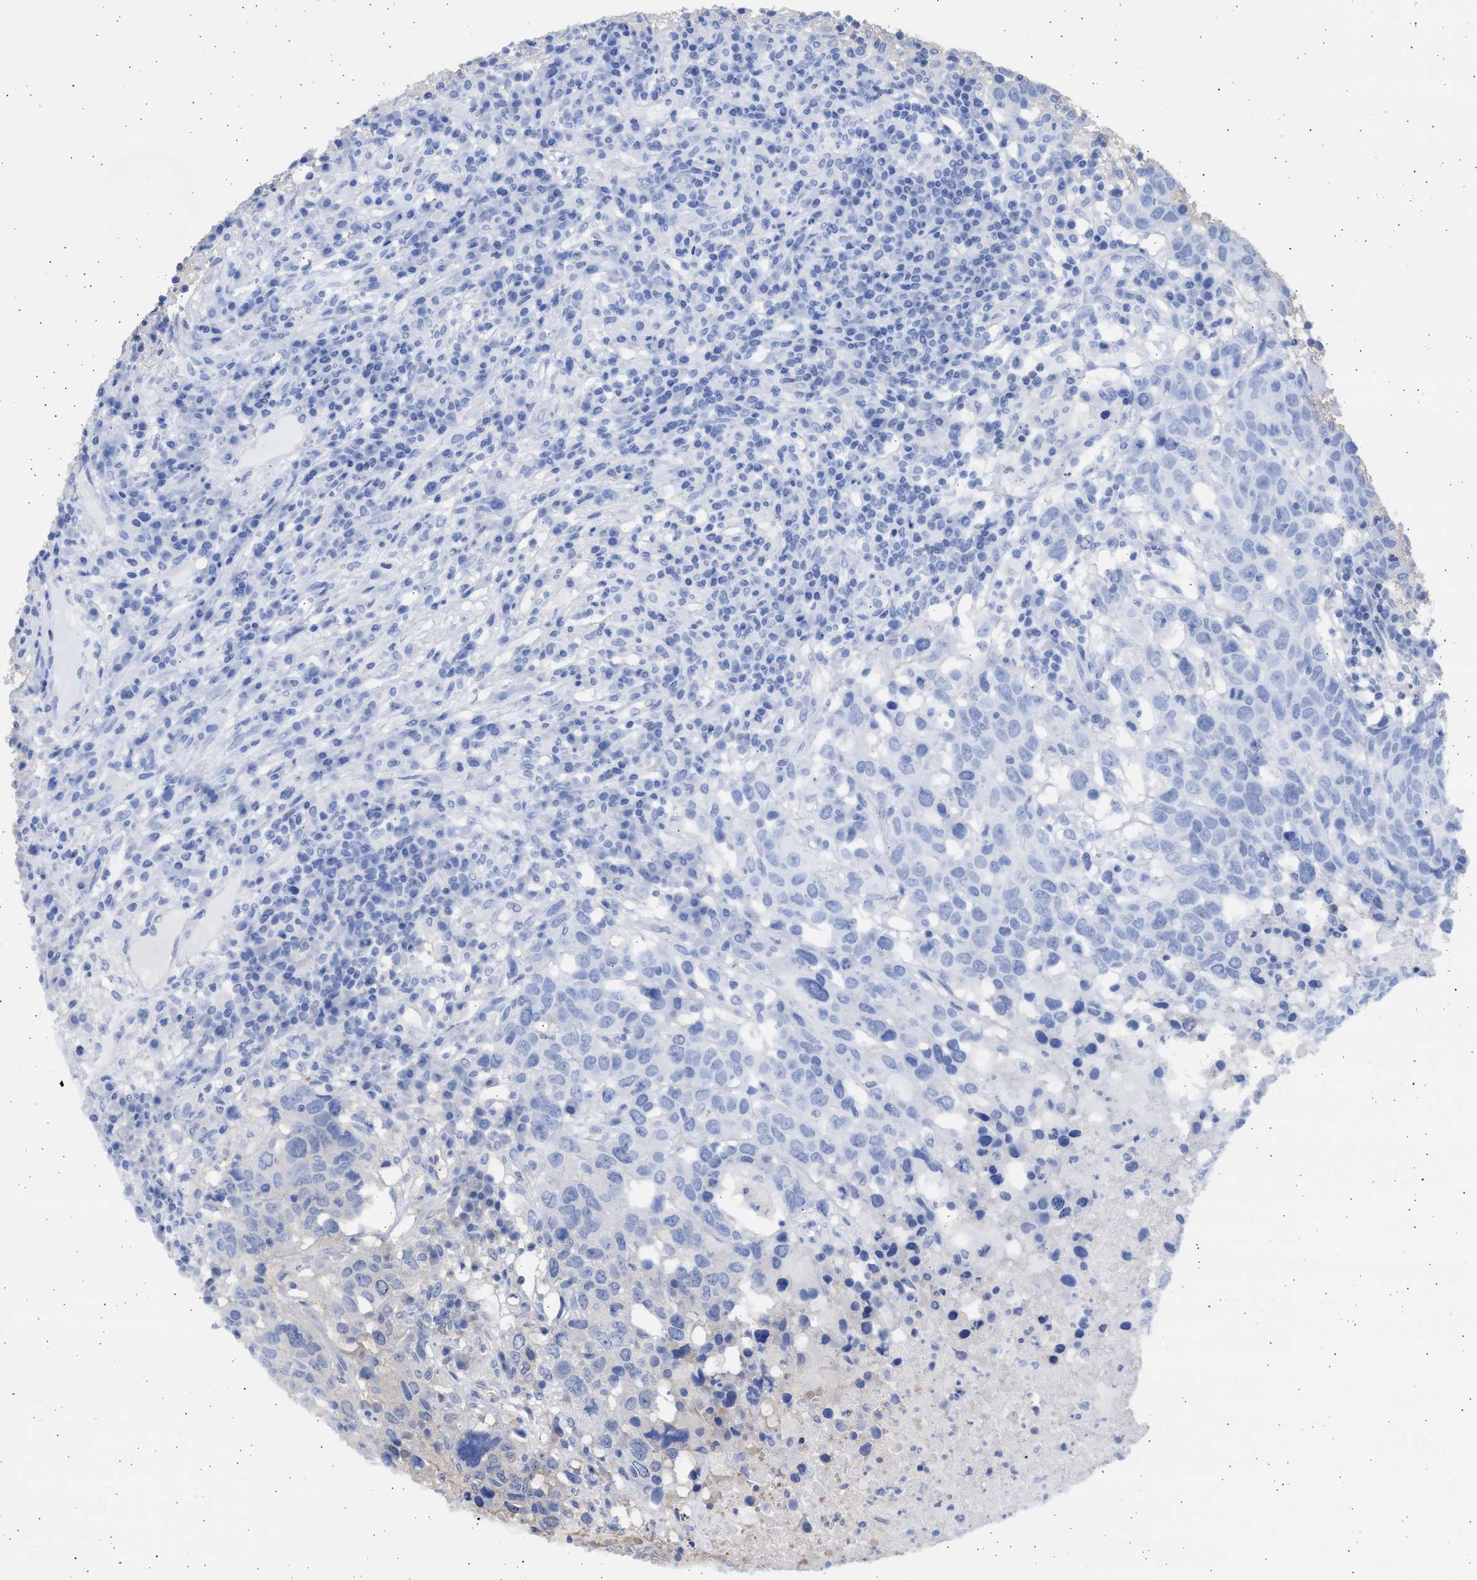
{"staining": {"intensity": "negative", "quantity": "none", "location": "none"}, "tissue": "head and neck cancer", "cell_type": "Tumor cells", "image_type": "cancer", "snomed": [{"axis": "morphology", "description": "Squamous cell carcinoma, NOS"}, {"axis": "topography", "description": "Head-Neck"}], "caption": "A photomicrograph of head and neck squamous cell carcinoma stained for a protein reveals no brown staining in tumor cells.", "gene": "ALDOC", "patient": {"sex": "male", "age": 66}}